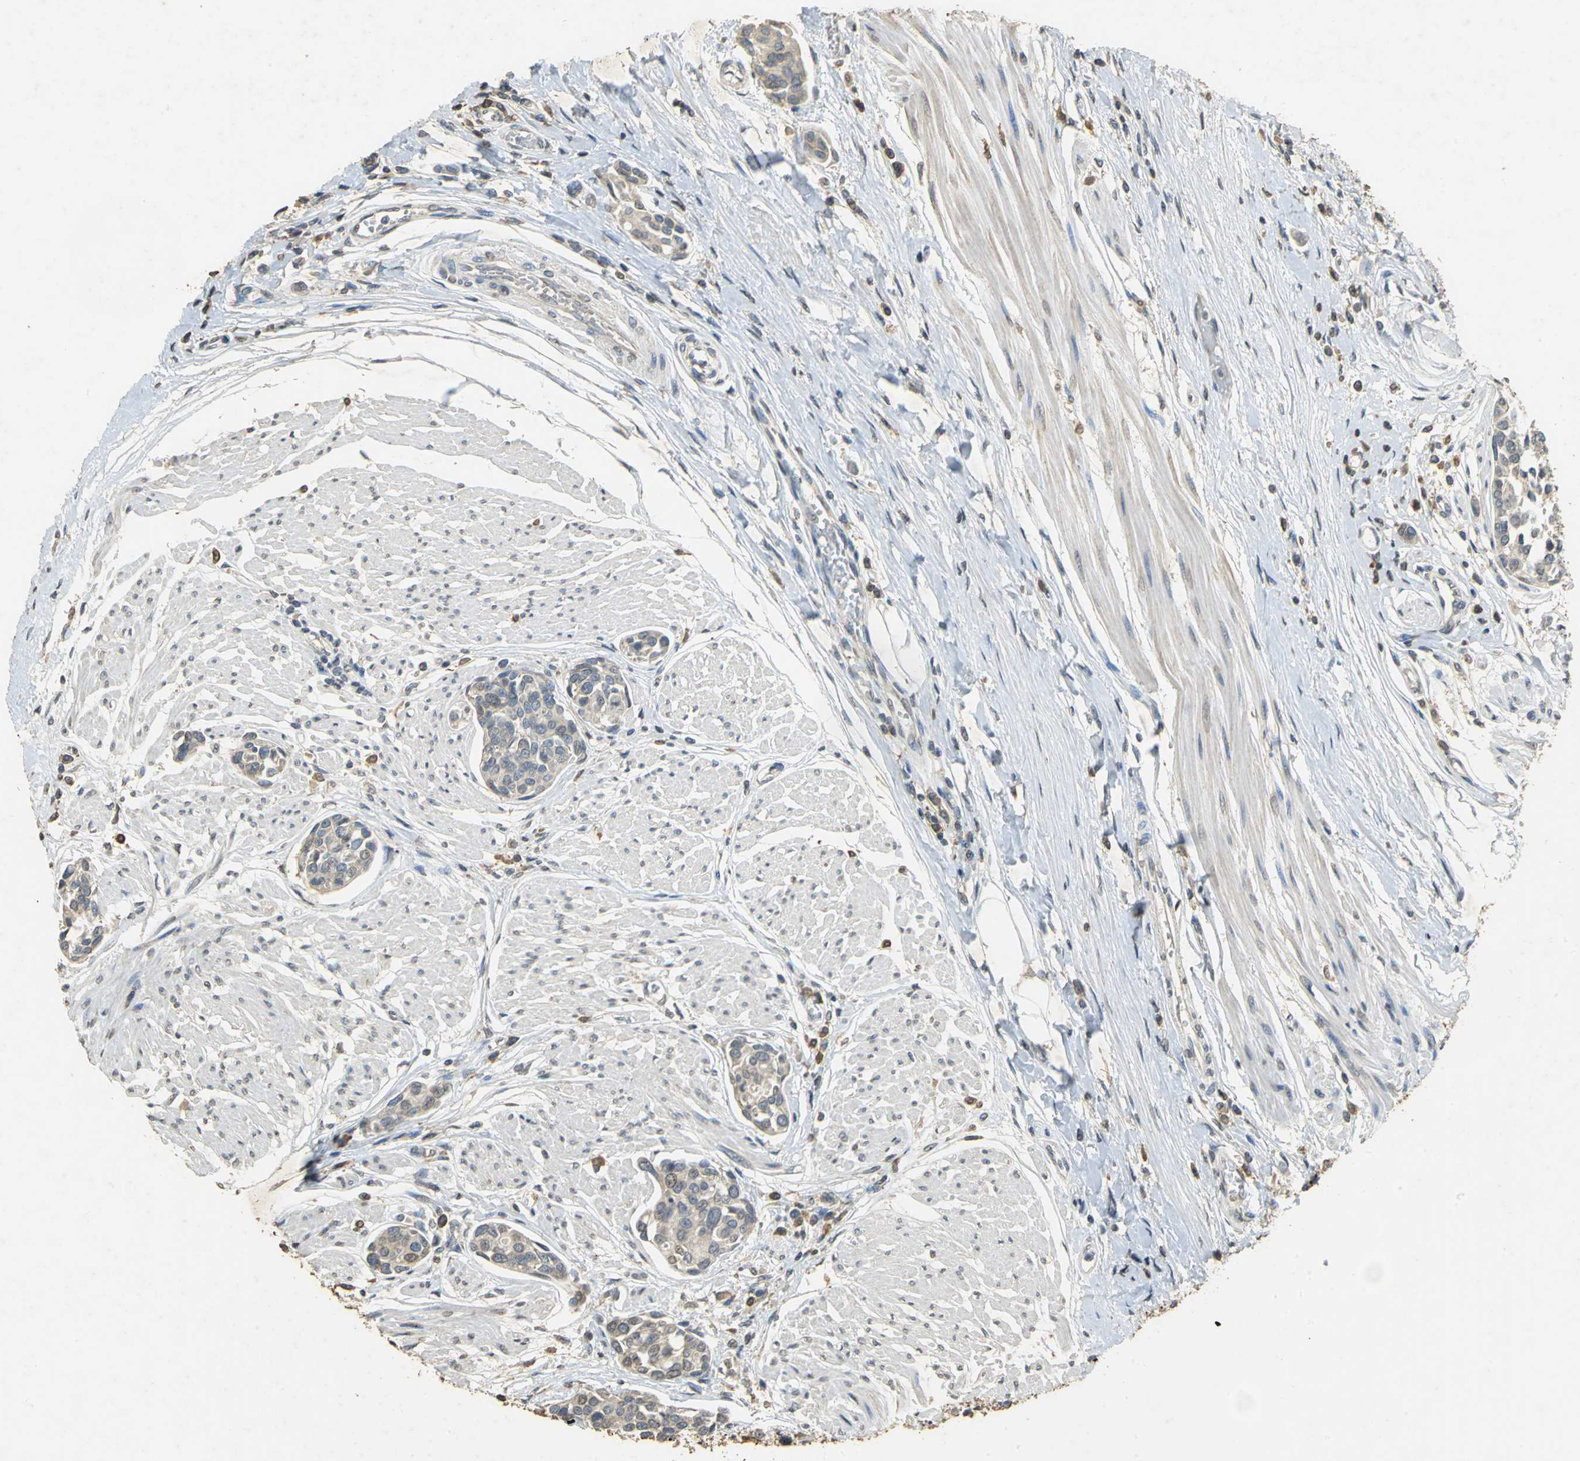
{"staining": {"intensity": "weak", "quantity": ">75%", "location": "cytoplasmic/membranous"}, "tissue": "urothelial cancer", "cell_type": "Tumor cells", "image_type": "cancer", "snomed": [{"axis": "morphology", "description": "Urothelial carcinoma, High grade"}, {"axis": "topography", "description": "Urinary bladder"}], "caption": "A histopathology image of human urothelial cancer stained for a protein shows weak cytoplasmic/membranous brown staining in tumor cells.", "gene": "ACSL4", "patient": {"sex": "male", "age": 78}}